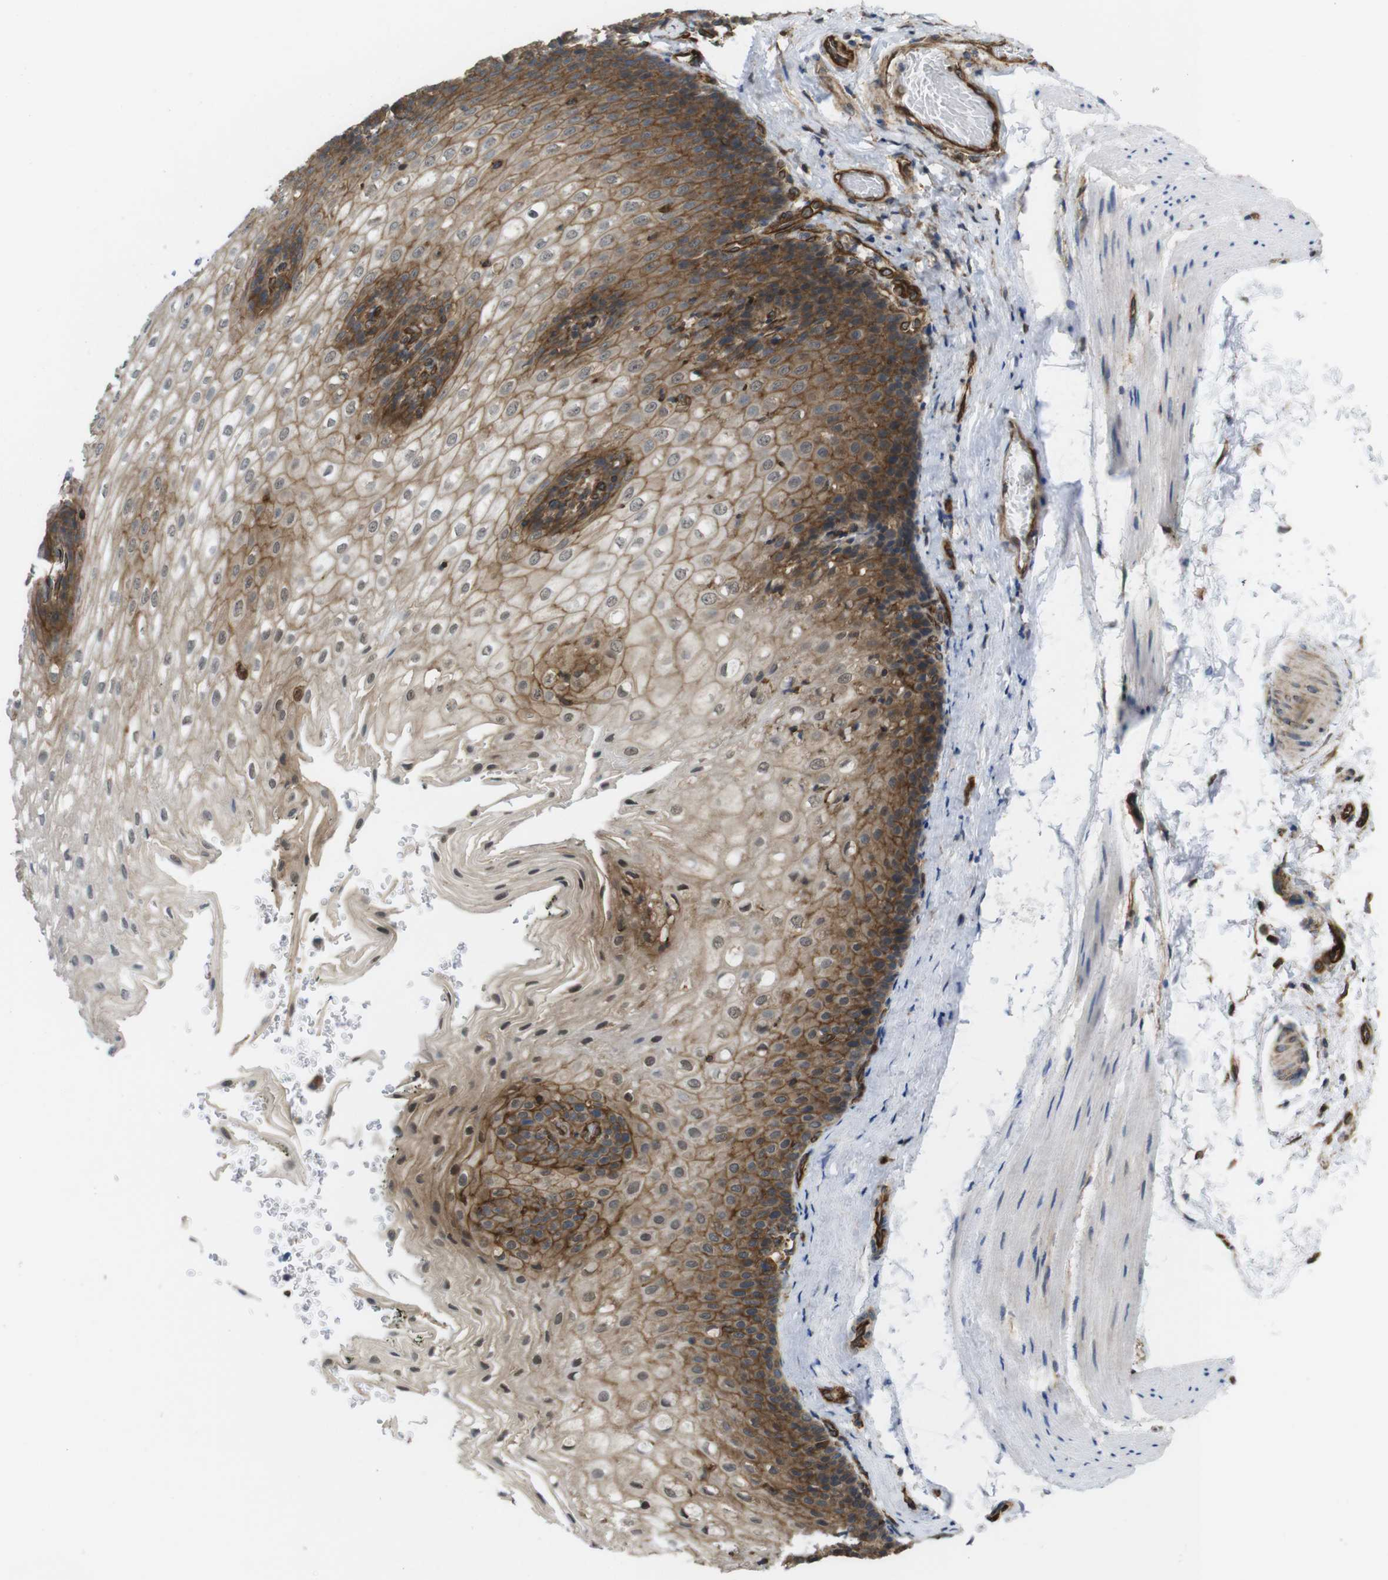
{"staining": {"intensity": "moderate", "quantity": ">75%", "location": "cytoplasmic/membranous"}, "tissue": "esophagus", "cell_type": "Squamous epithelial cells", "image_type": "normal", "snomed": [{"axis": "morphology", "description": "Normal tissue, NOS"}, {"axis": "topography", "description": "Esophagus"}], "caption": "Protein analysis of benign esophagus shows moderate cytoplasmic/membranous expression in approximately >75% of squamous epithelial cells.", "gene": "ZDHHC5", "patient": {"sex": "male", "age": 48}}